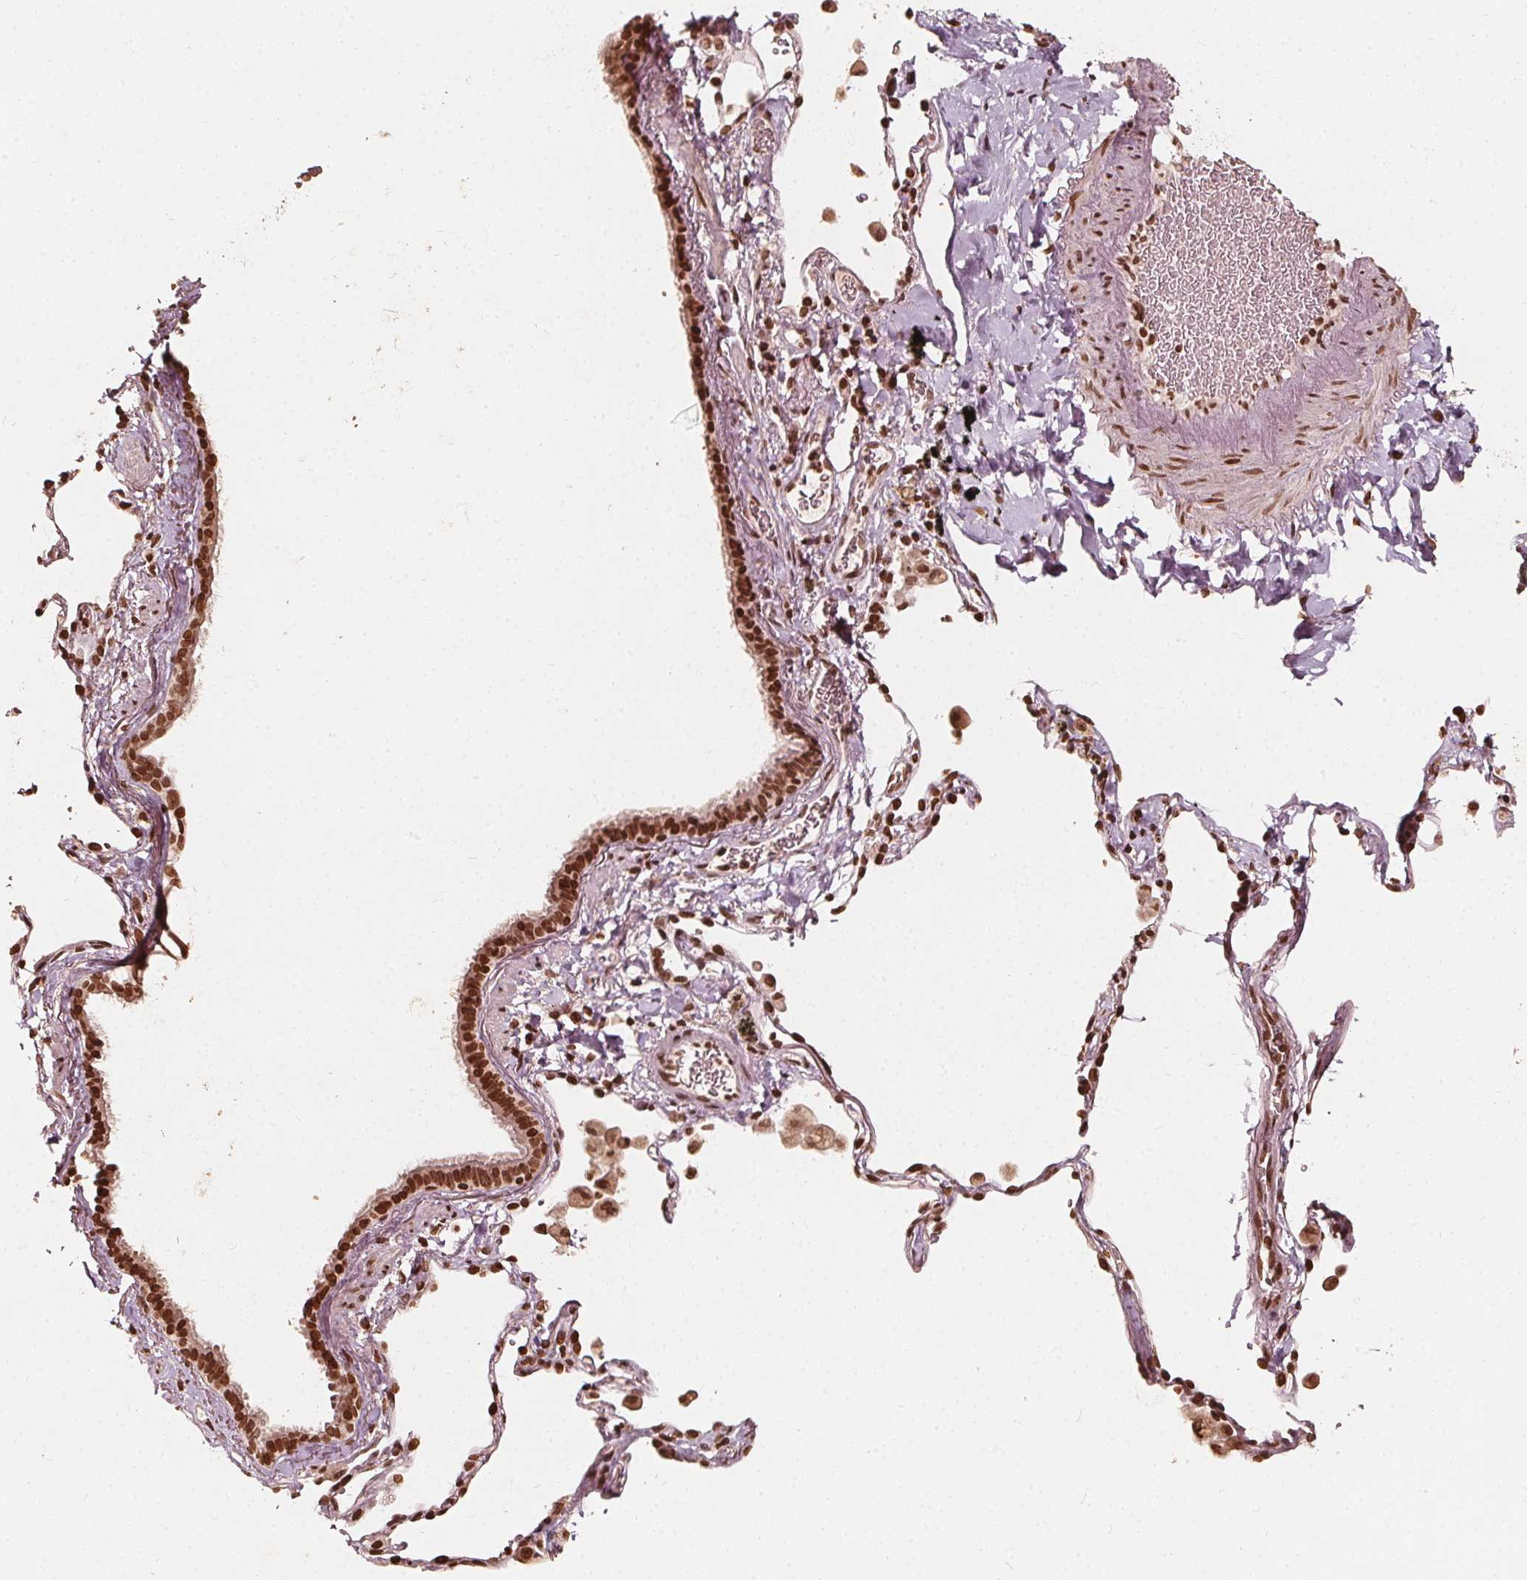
{"staining": {"intensity": "moderate", "quantity": ">75%", "location": "nuclear"}, "tissue": "bronchus", "cell_type": "Respiratory epithelial cells", "image_type": "normal", "snomed": [{"axis": "morphology", "description": "Normal tissue, NOS"}, {"axis": "topography", "description": "Bronchus"}, {"axis": "topography", "description": "Lung"}], "caption": "Benign bronchus was stained to show a protein in brown. There is medium levels of moderate nuclear staining in about >75% of respiratory epithelial cells. The staining was performed using DAB, with brown indicating positive protein expression. Nuclei are stained blue with hematoxylin.", "gene": "H3C14", "patient": {"sex": "male", "age": 54}}